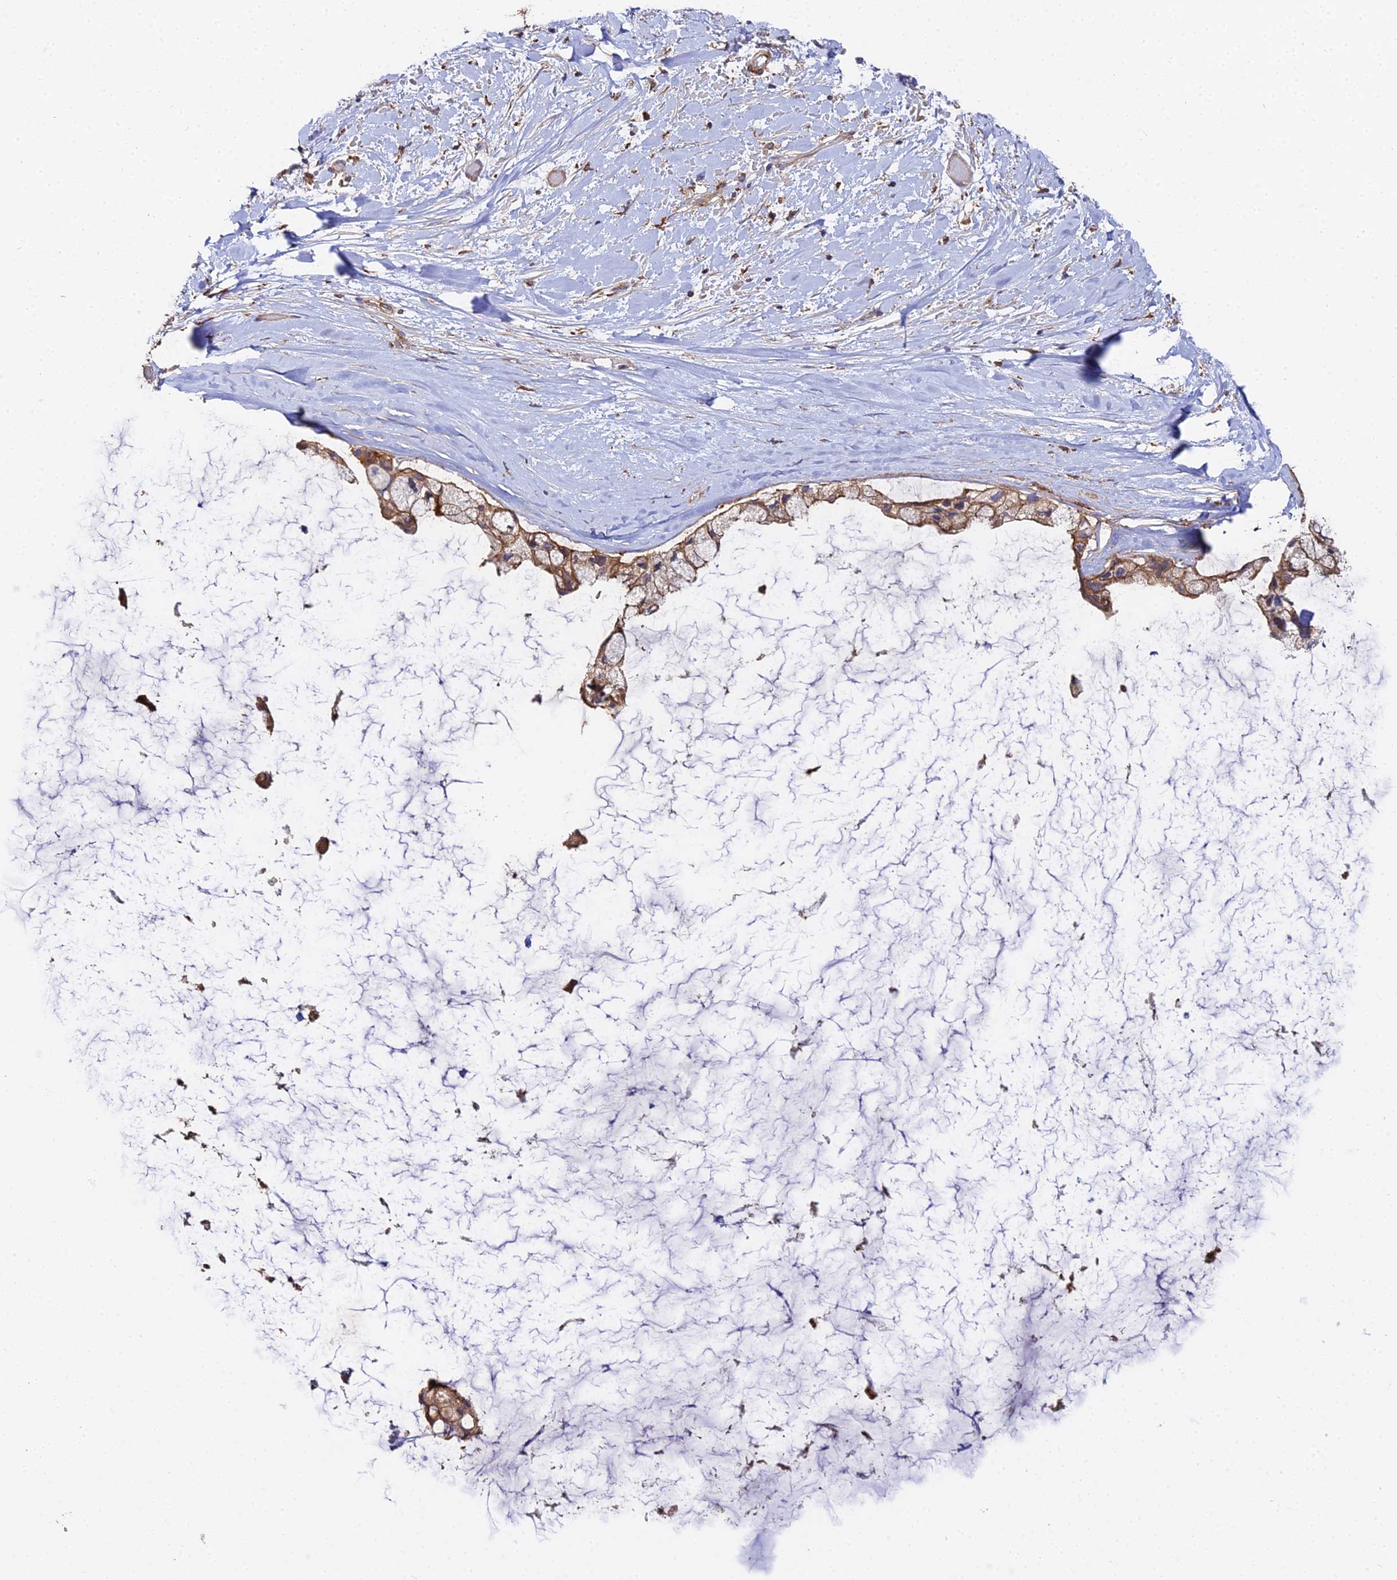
{"staining": {"intensity": "strong", "quantity": ">75%", "location": "cytoplasmic/membranous"}, "tissue": "ovarian cancer", "cell_type": "Tumor cells", "image_type": "cancer", "snomed": [{"axis": "morphology", "description": "Cystadenocarcinoma, mucinous, NOS"}, {"axis": "topography", "description": "Ovary"}], "caption": "IHC histopathology image of neoplastic tissue: human ovarian cancer (mucinous cystadenocarcinoma) stained using immunohistochemistry shows high levels of strong protein expression localized specifically in the cytoplasmic/membranous of tumor cells, appearing as a cytoplasmic/membranous brown color.", "gene": "GNG5B", "patient": {"sex": "female", "age": 39}}